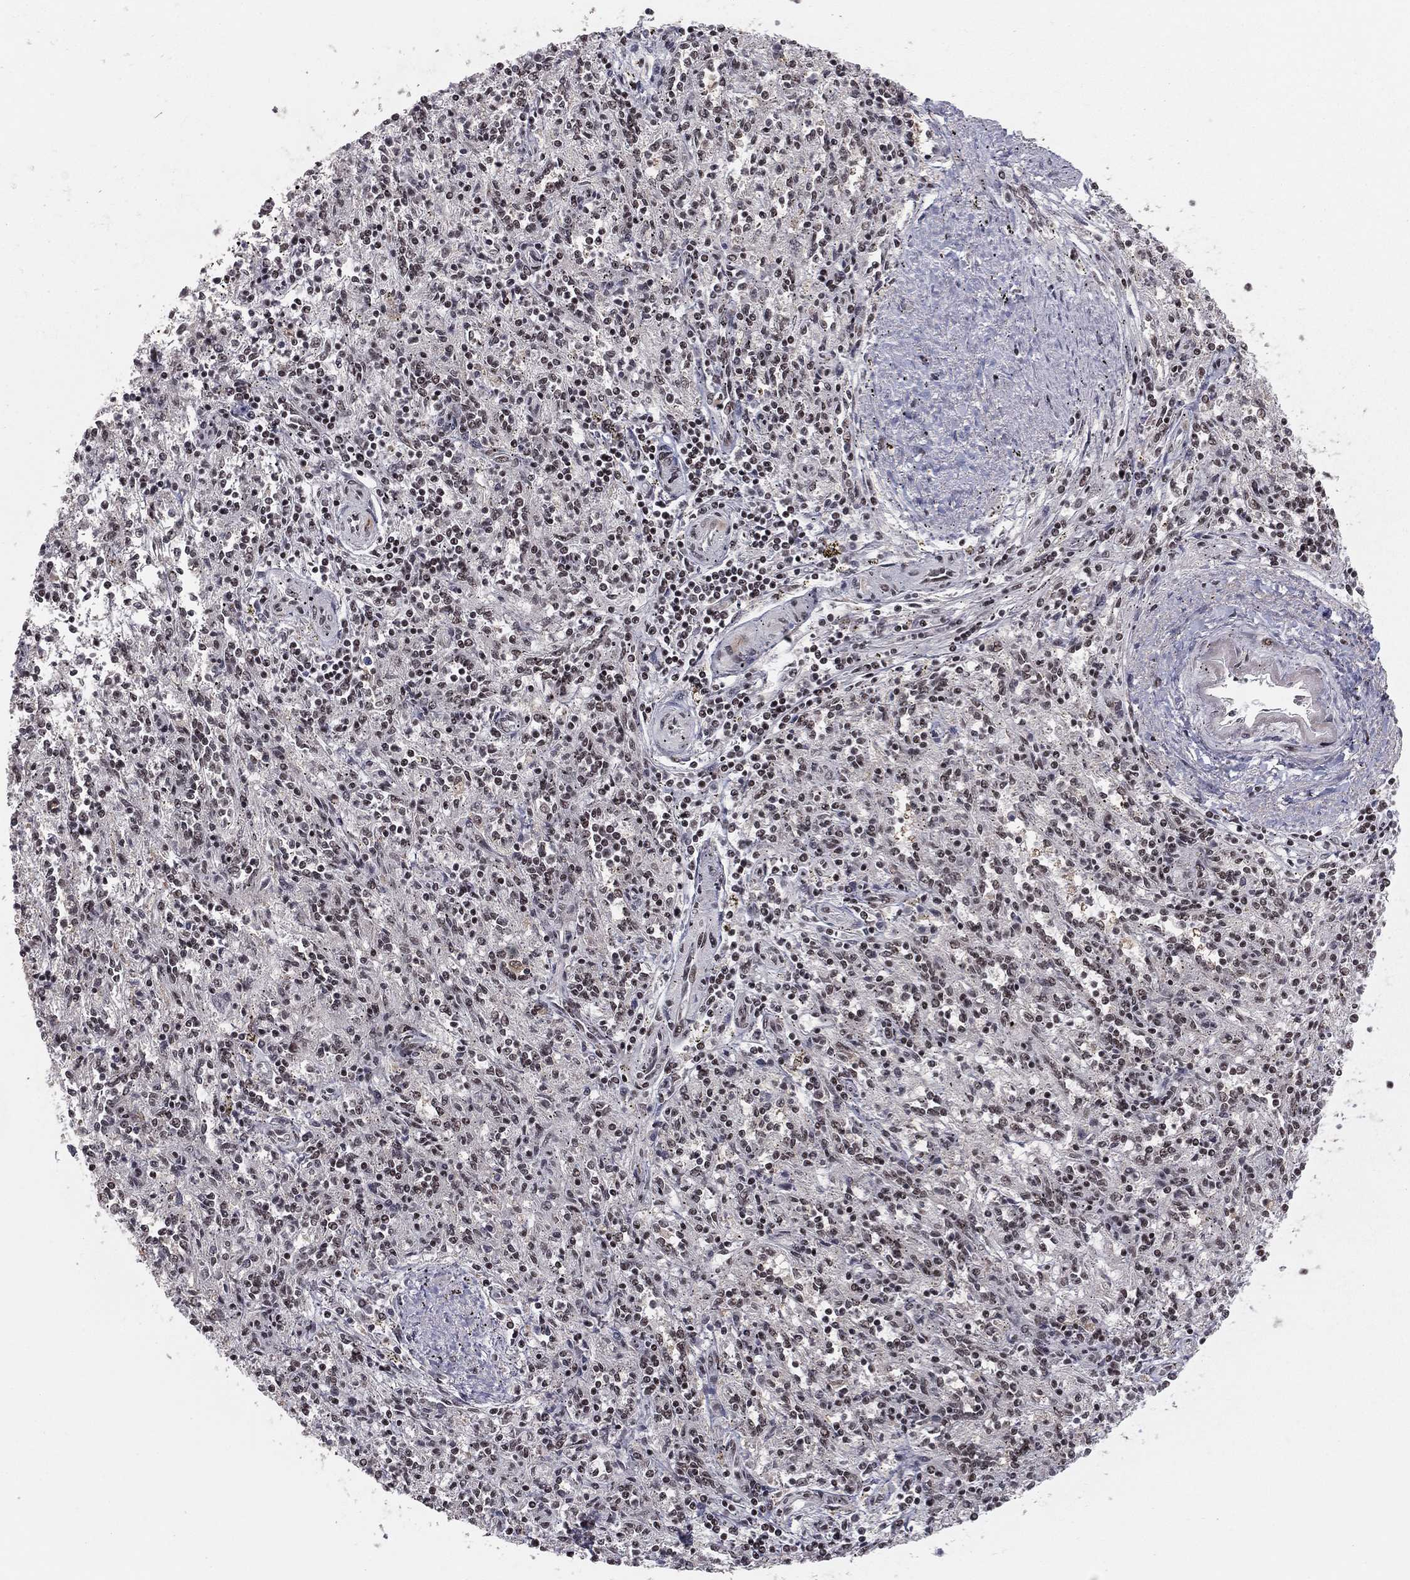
{"staining": {"intensity": "moderate", "quantity": "25%-75%", "location": "nuclear"}, "tissue": "spleen", "cell_type": "Cells in red pulp", "image_type": "normal", "snomed": [{"axis": "morphology", "description": "Normal tissue, NOS"}, {"axis": "topography", "description": "Spleen"}], "caption": "Moderate nuclear expression for a protein is identified in about 25%-75% of cells in red pulp of unremarkable spleen using IHC.", "gene": "NFYB", "patient": {"sex": "male", "age": 69}}